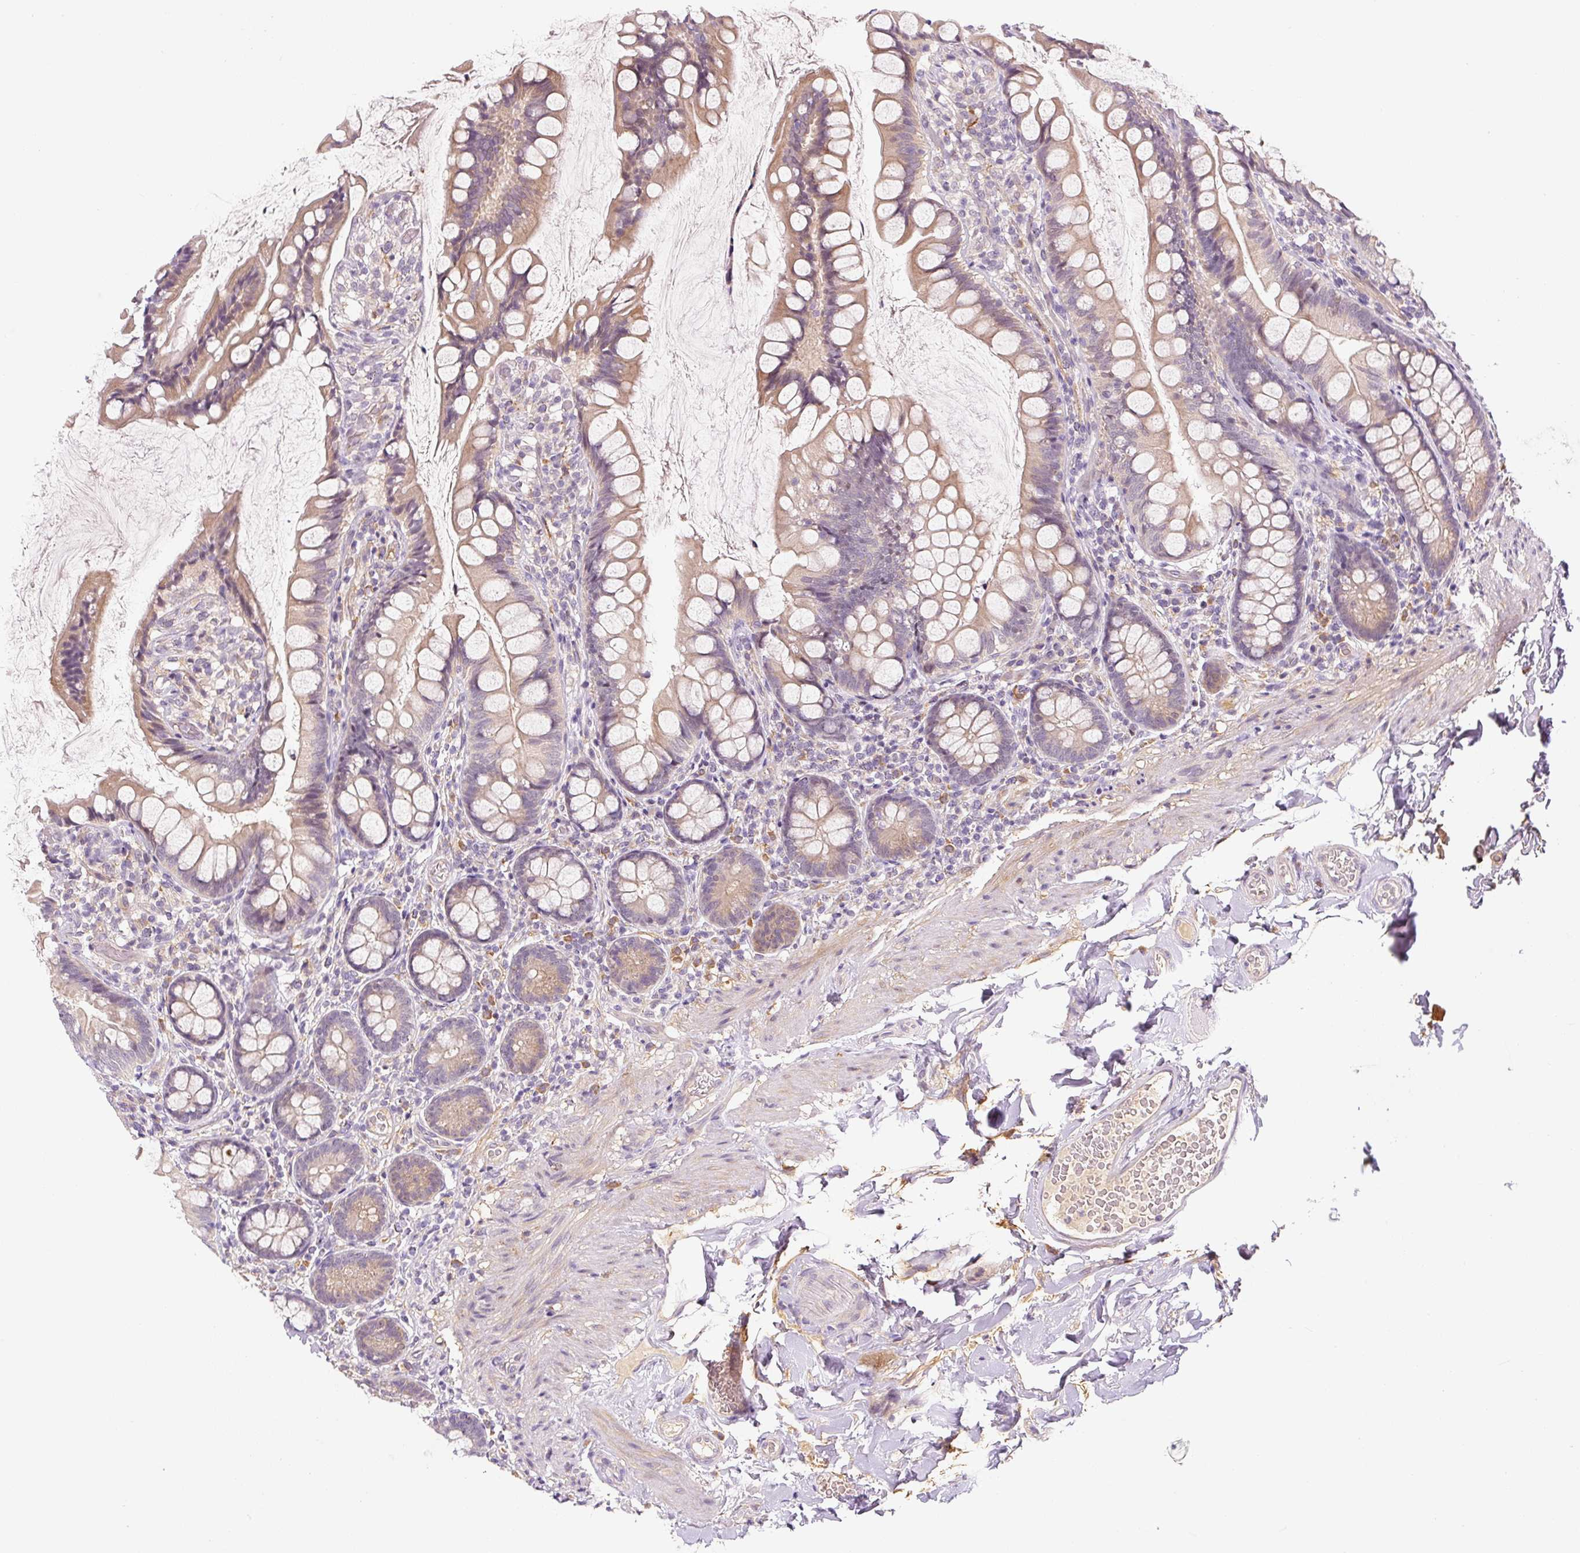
{"staining": {"intensity": "weak", "quantity": ">75%", "location": "cytoplasmic/membranous"}, "tissue": "small intestine", "cell_type": "Glandular cells", "image_type": "normal", "snomed": [{"axis": "morphology", "description": "Normal tissue, NOS"}, {"axis": "topography", "description": "Small intestine"}], "caption": "Small intestine stained with immunohistochemistry reveals weak cytoplasmic/membranous staining in approximately >75% of glandular cells.", "gene": "PRKAA2", "patient": {"sex": "male", "age": 70}}